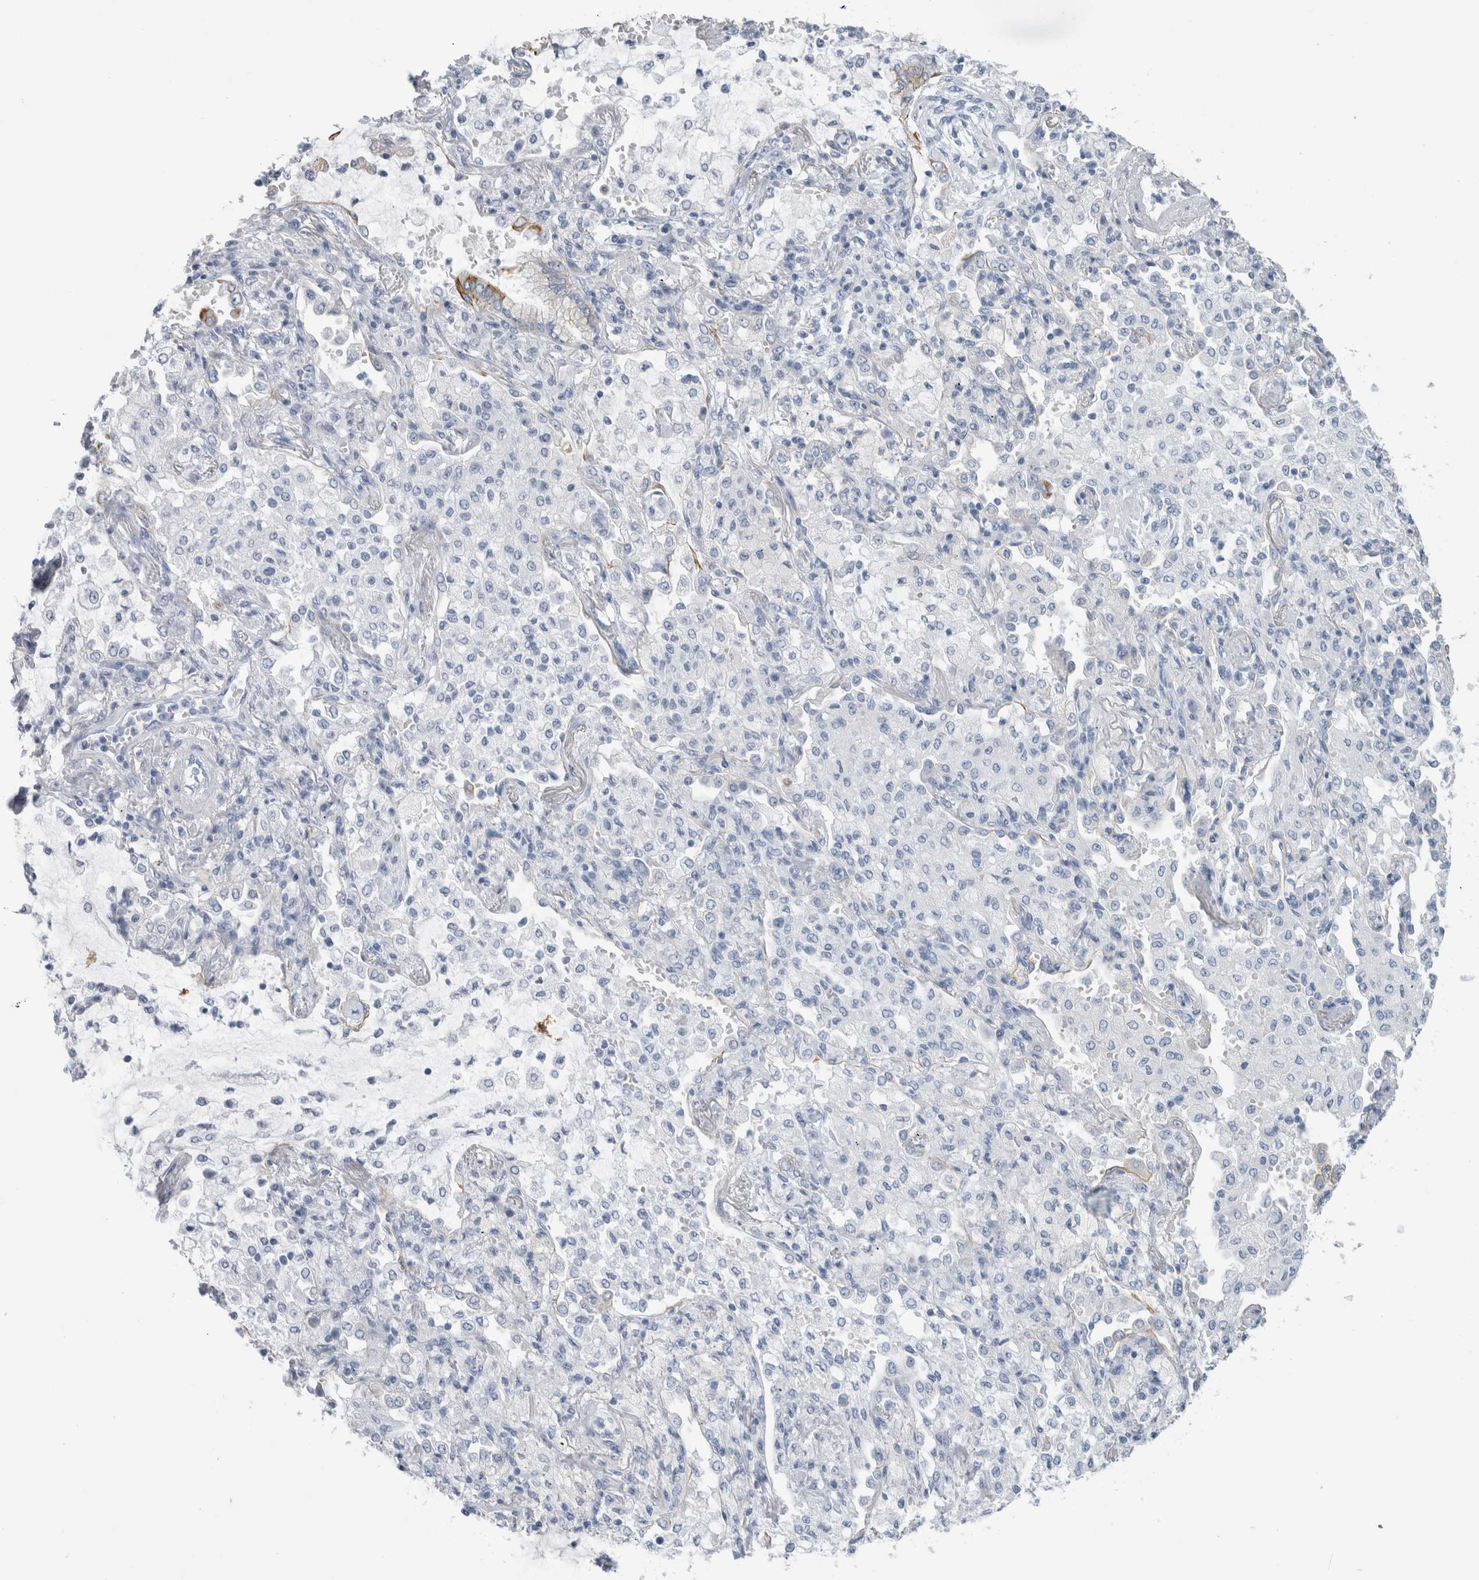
{"staining": {"intensity": "negative", "quantity": "none", "location": "none"}, "tissue": "lung cancer", "cell_type": "Tumor cells", "image_type": "cancer", "snomed": [{"axis": "morphology", "description": "Adenocarcinoma, NOS"}, {"axis": "topography", "description": "Lung"}], "caption": "Lung cancer (adenocarcinoma) stained for a protein using immunohistochemistry (IHC) reveals no expression tumor cells.", "gene": "RPH3AL", "patient": {"sex": "female", "age": 70}}